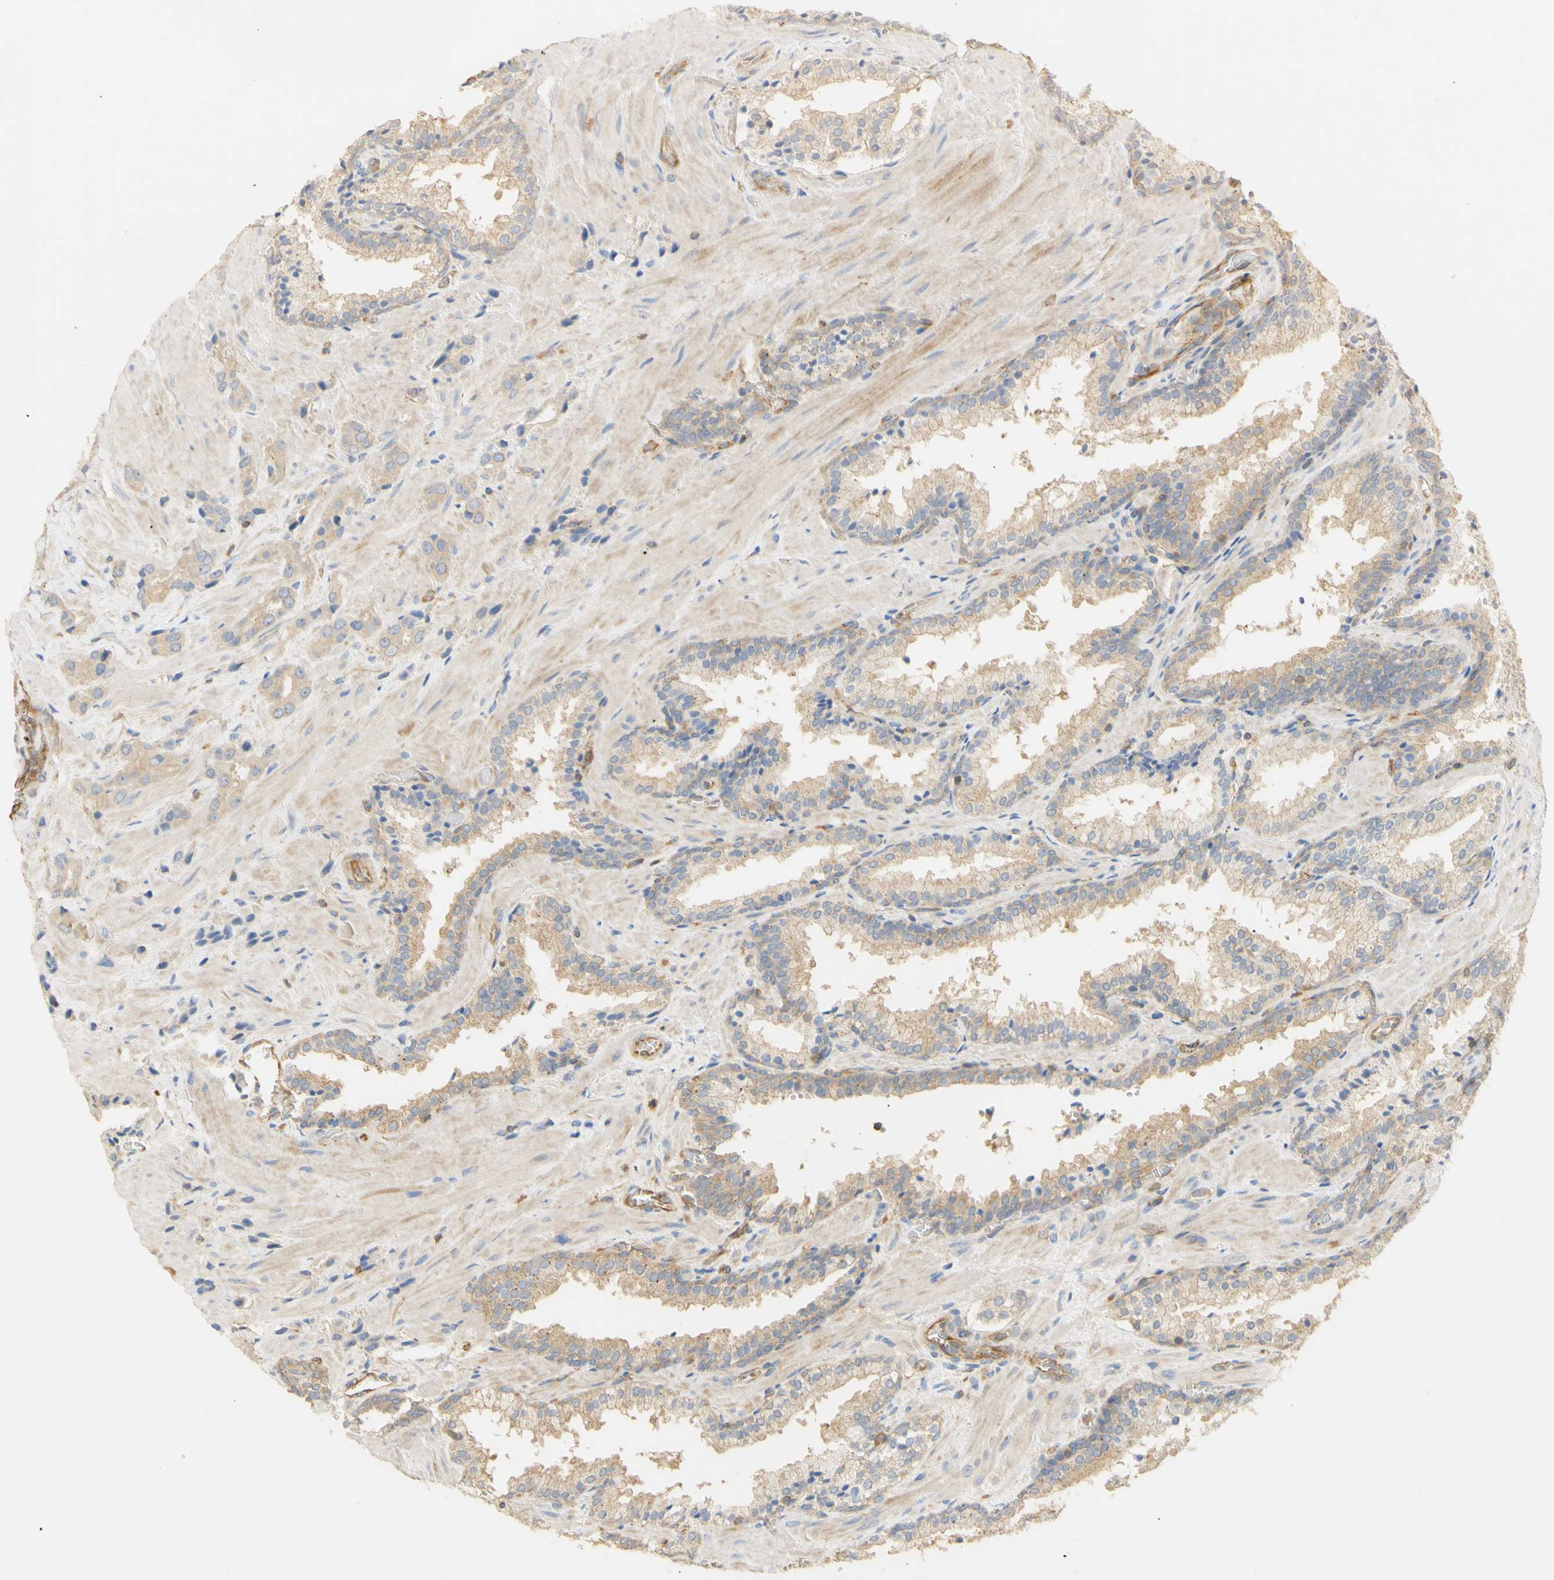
{"staining": {"intensity": "weak", "quantity": ">75%", "location": "cytoplasmic/membranous"}, "tissue": "prostate cancer", "cell_type": "Tumor cells", "image_type": "cancer", "snomed": [{"axis": "morphology", "description": "Adenocarcinoma, High grade"}, {"axis": "topography", "description": "Prostate"}], "caption": "Human prostate cancer stained with a brown dye demonstrates weak cytoplasmic/membranous positive expression in approximately >75% of tumor cells.", "gene": "KCNE4", "patient": {"sex": "male", "age": 64}}